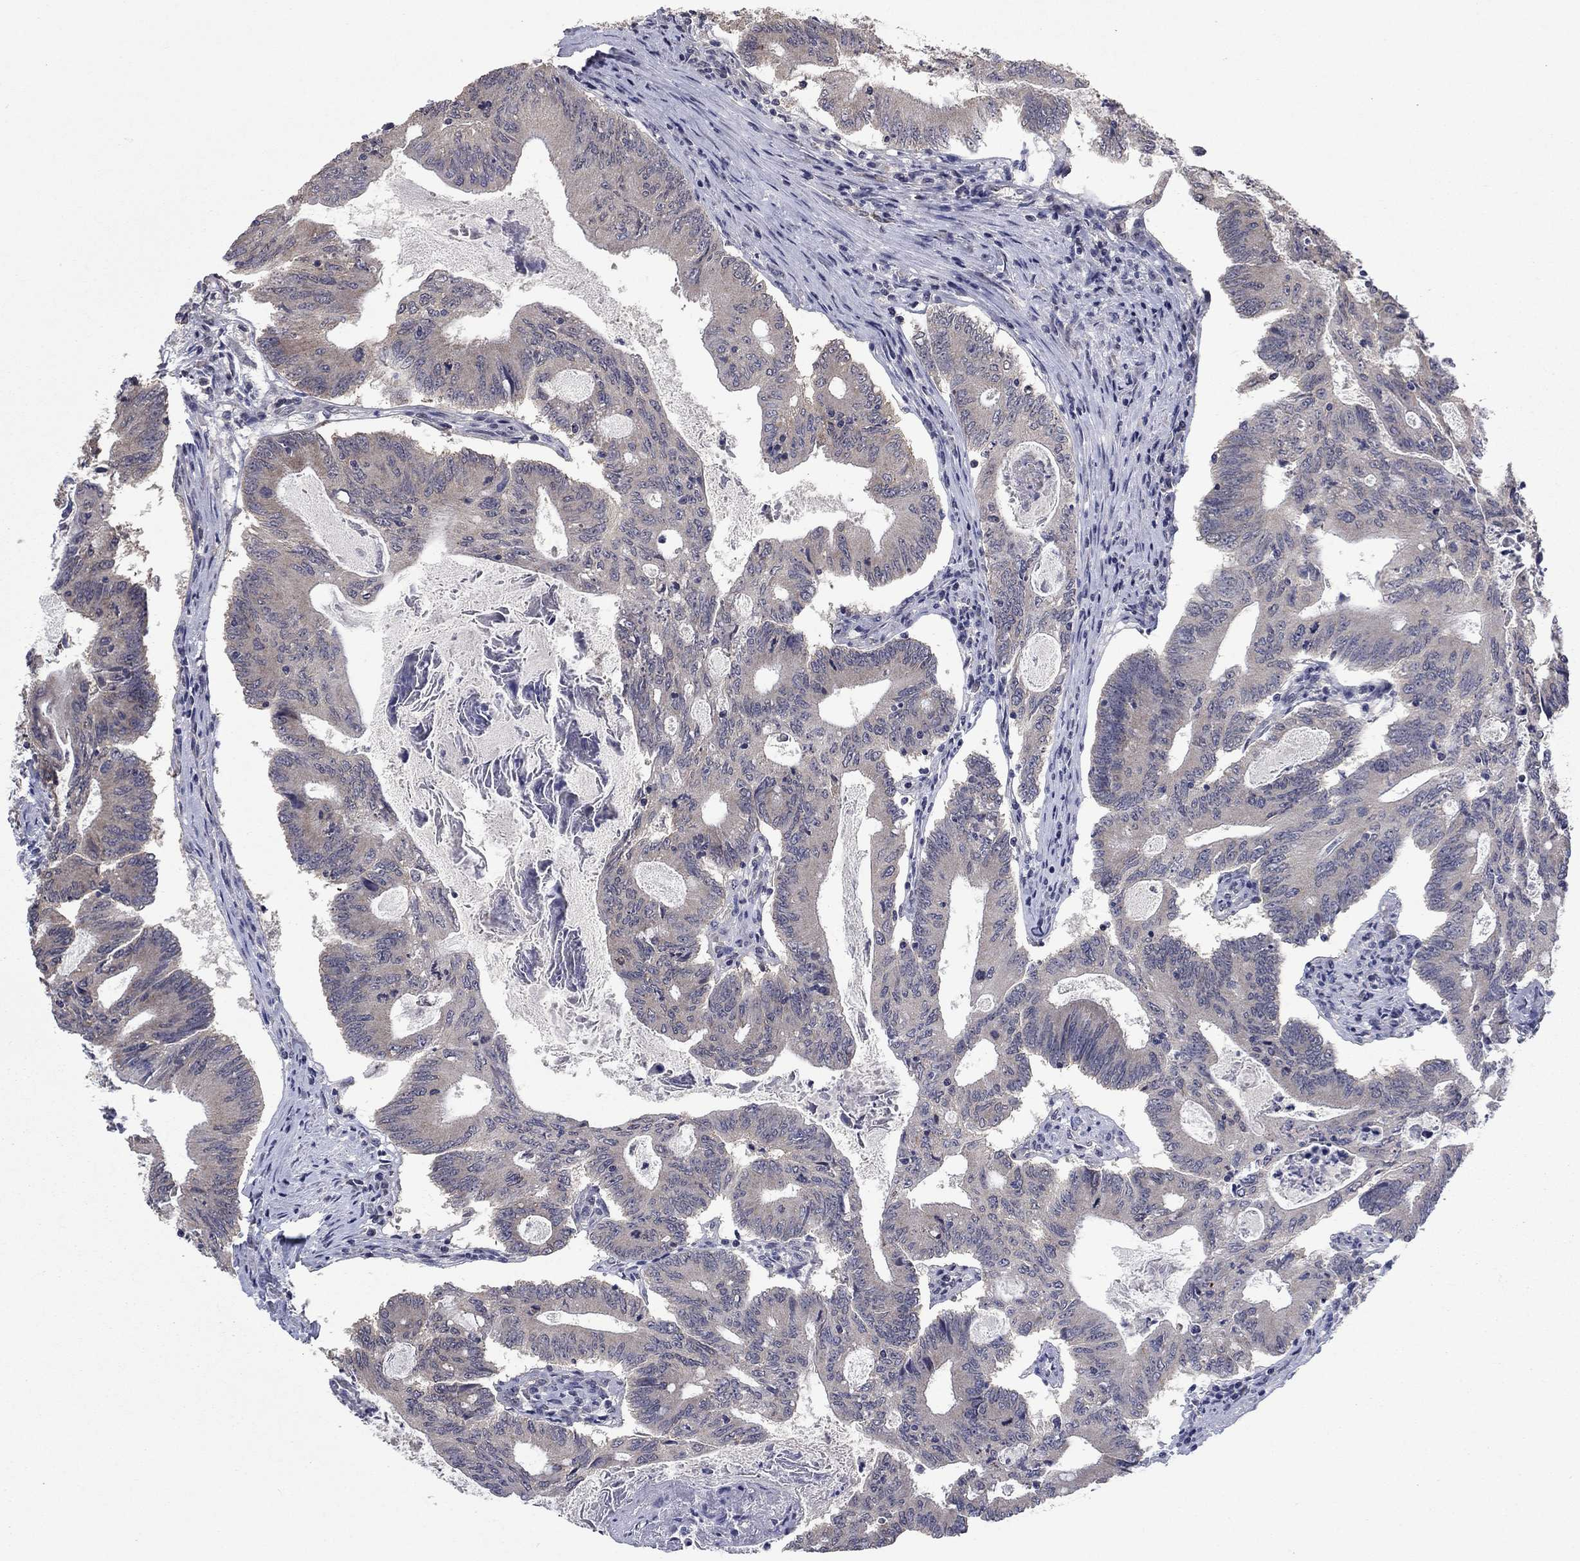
{"staining": {"intensity": "negative", "quantity": "none", "location": "none"}, "tissue": "colorectal cancer", "cell_type": "Tumor cells", "image_type": "cancer", "snomed": [{"axis": "morphology", "description": "Adenocarcinoma, NOS"}, {"axis": "topography", "description": "Colon"}], "caption": "Colorectal cancer (adenocarcinoma) stained for a protein using immunohistochemistry (IHC) shows no positivity tumor cells.", "gene": "SPATA33", "patient": {"sex": "female", "age": 70}}